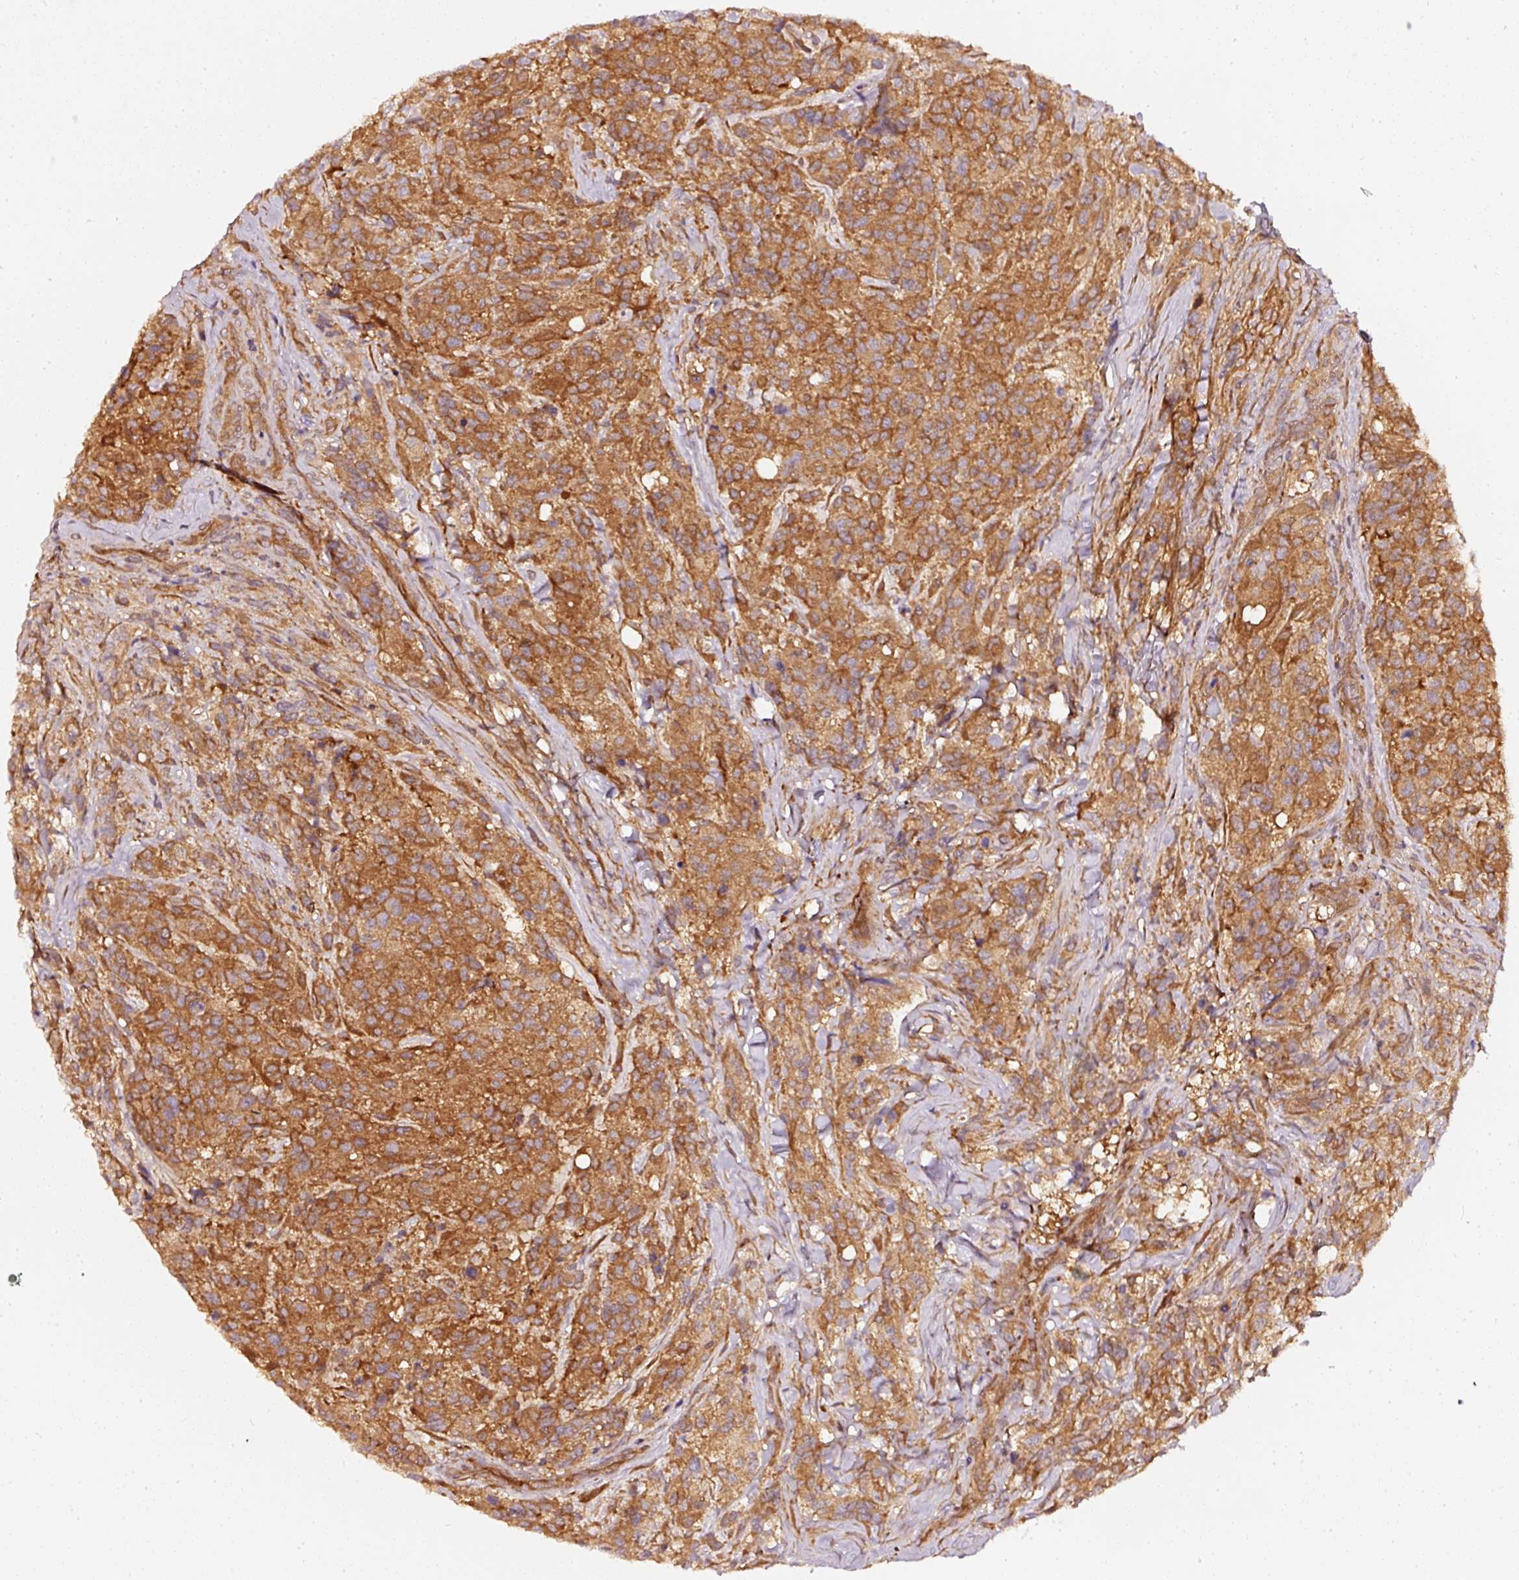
{"staining": {"intensity": "strong", "quantity": ">75%", "location": "cytoplasmic/membranous"}, "tissue": "glioma", "cell_type": "Tumor cells", "image_type": "cancer", "snomed": [{"axis": "morphology", "description": "Glioma, malignant, High grade"}, {"axis": "topography", "description": "Brain"}], "caption": "Approximately >75% of tumor cells in glioma display strong cytoplasmic/membranous protein staining as visualized by brown immunohistochemical staining.", "gene": "ASMTL", "patient": {"sex": "female", "age": 67}}